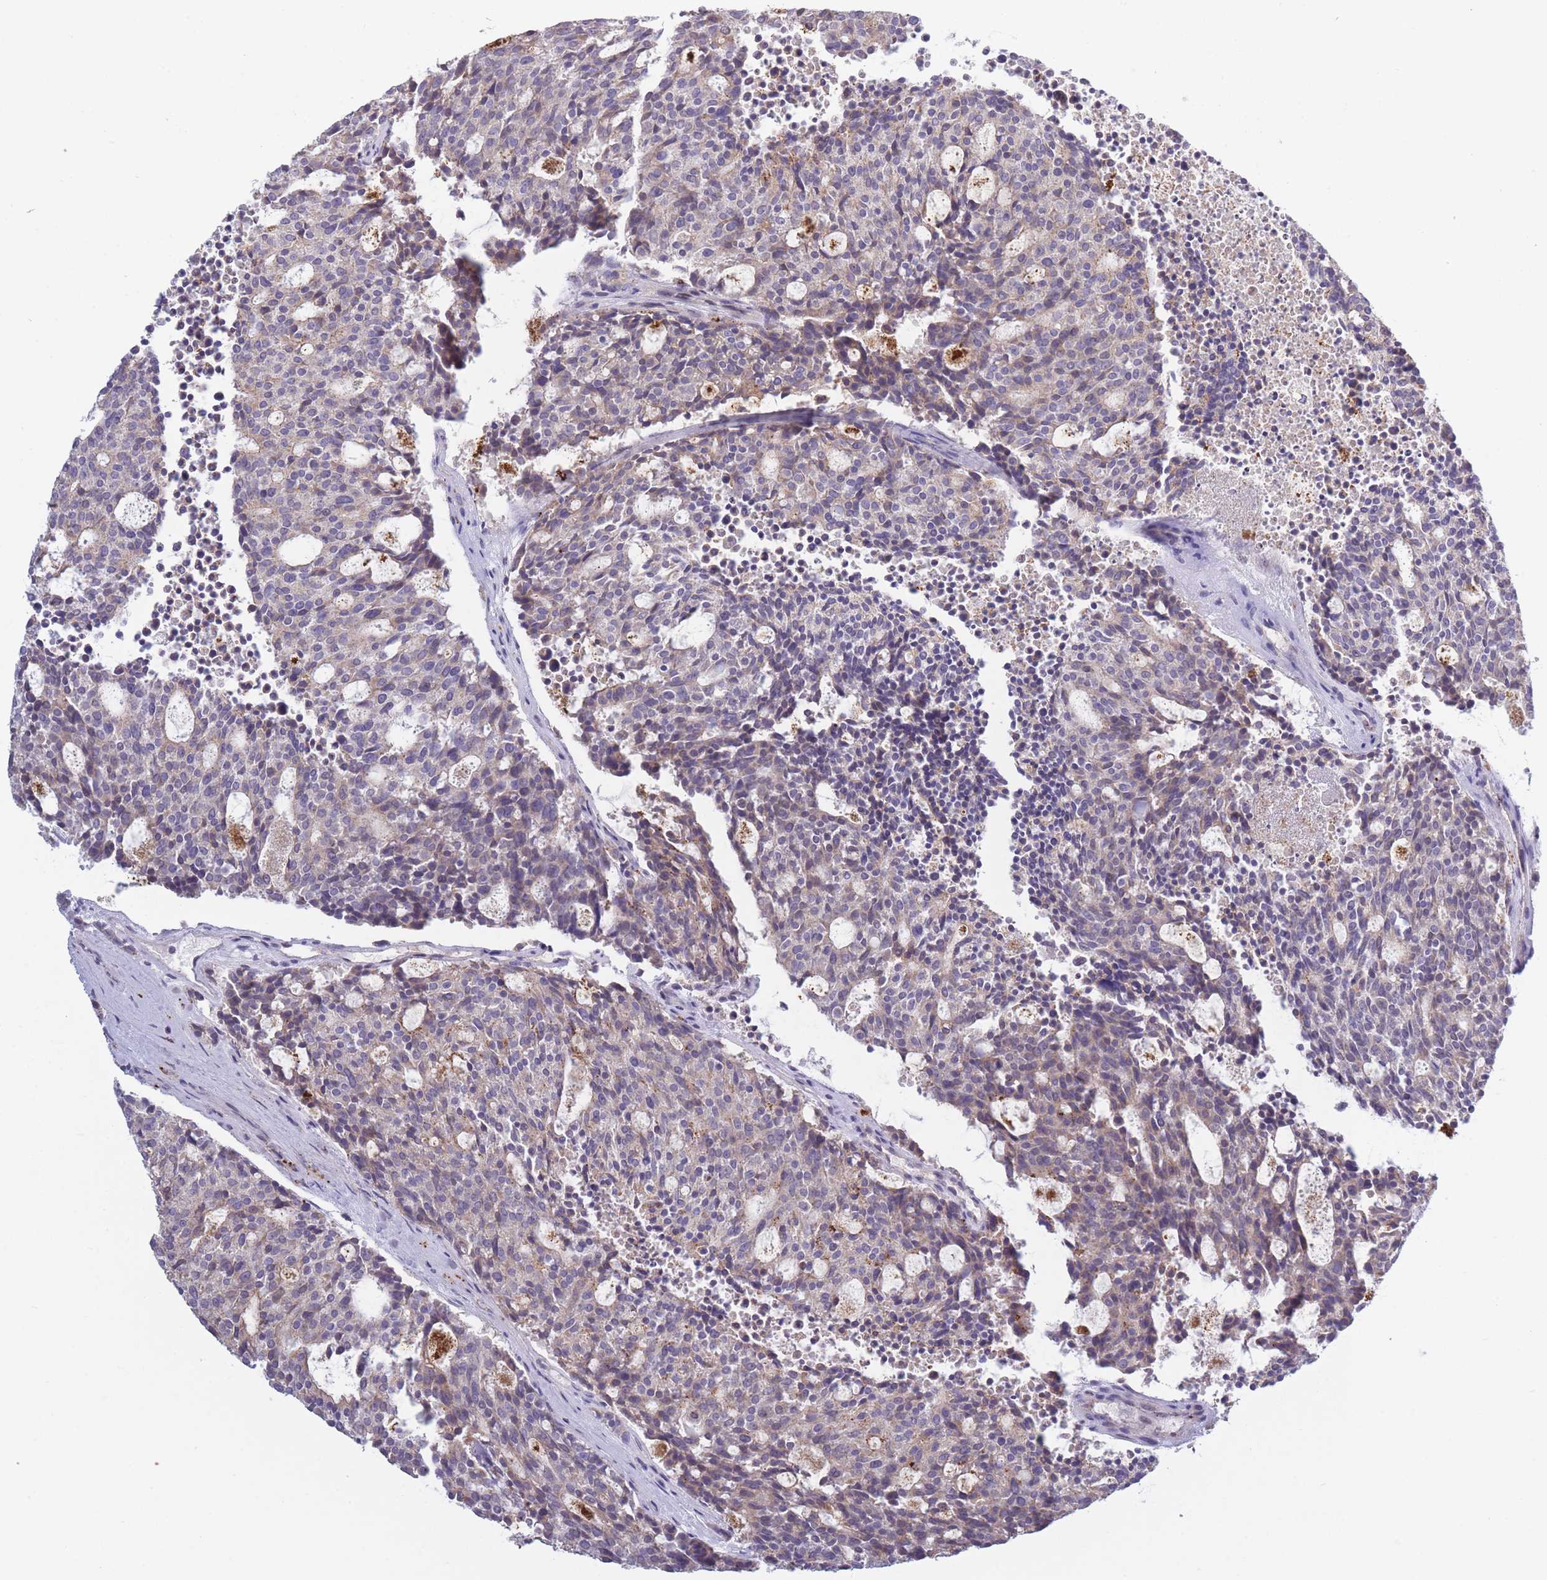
{"staining": {"intensity": "weak", "quantity": "25%-75%", "location": "cytoplasmic/membranous"}, "tissue": "carcinoid", "cell_type": "Tumor cells", "image_type": "cancer", "snomed": [{"axis": "morphology", "description": "Carcinoid, malignant, NOS"}, {"axis": "topography", "description": "Pancreas"}], "caption": "Protein expression analysis of human carcinoid reveals weak cytoplasmic/membranous positivity in about 25%-75% of tumor cells. (brown staining indicates protein expression, while blue staining denotes nuclei).", "gene": "TRIM61", "patient": {"sex": "female", "age": 54}}